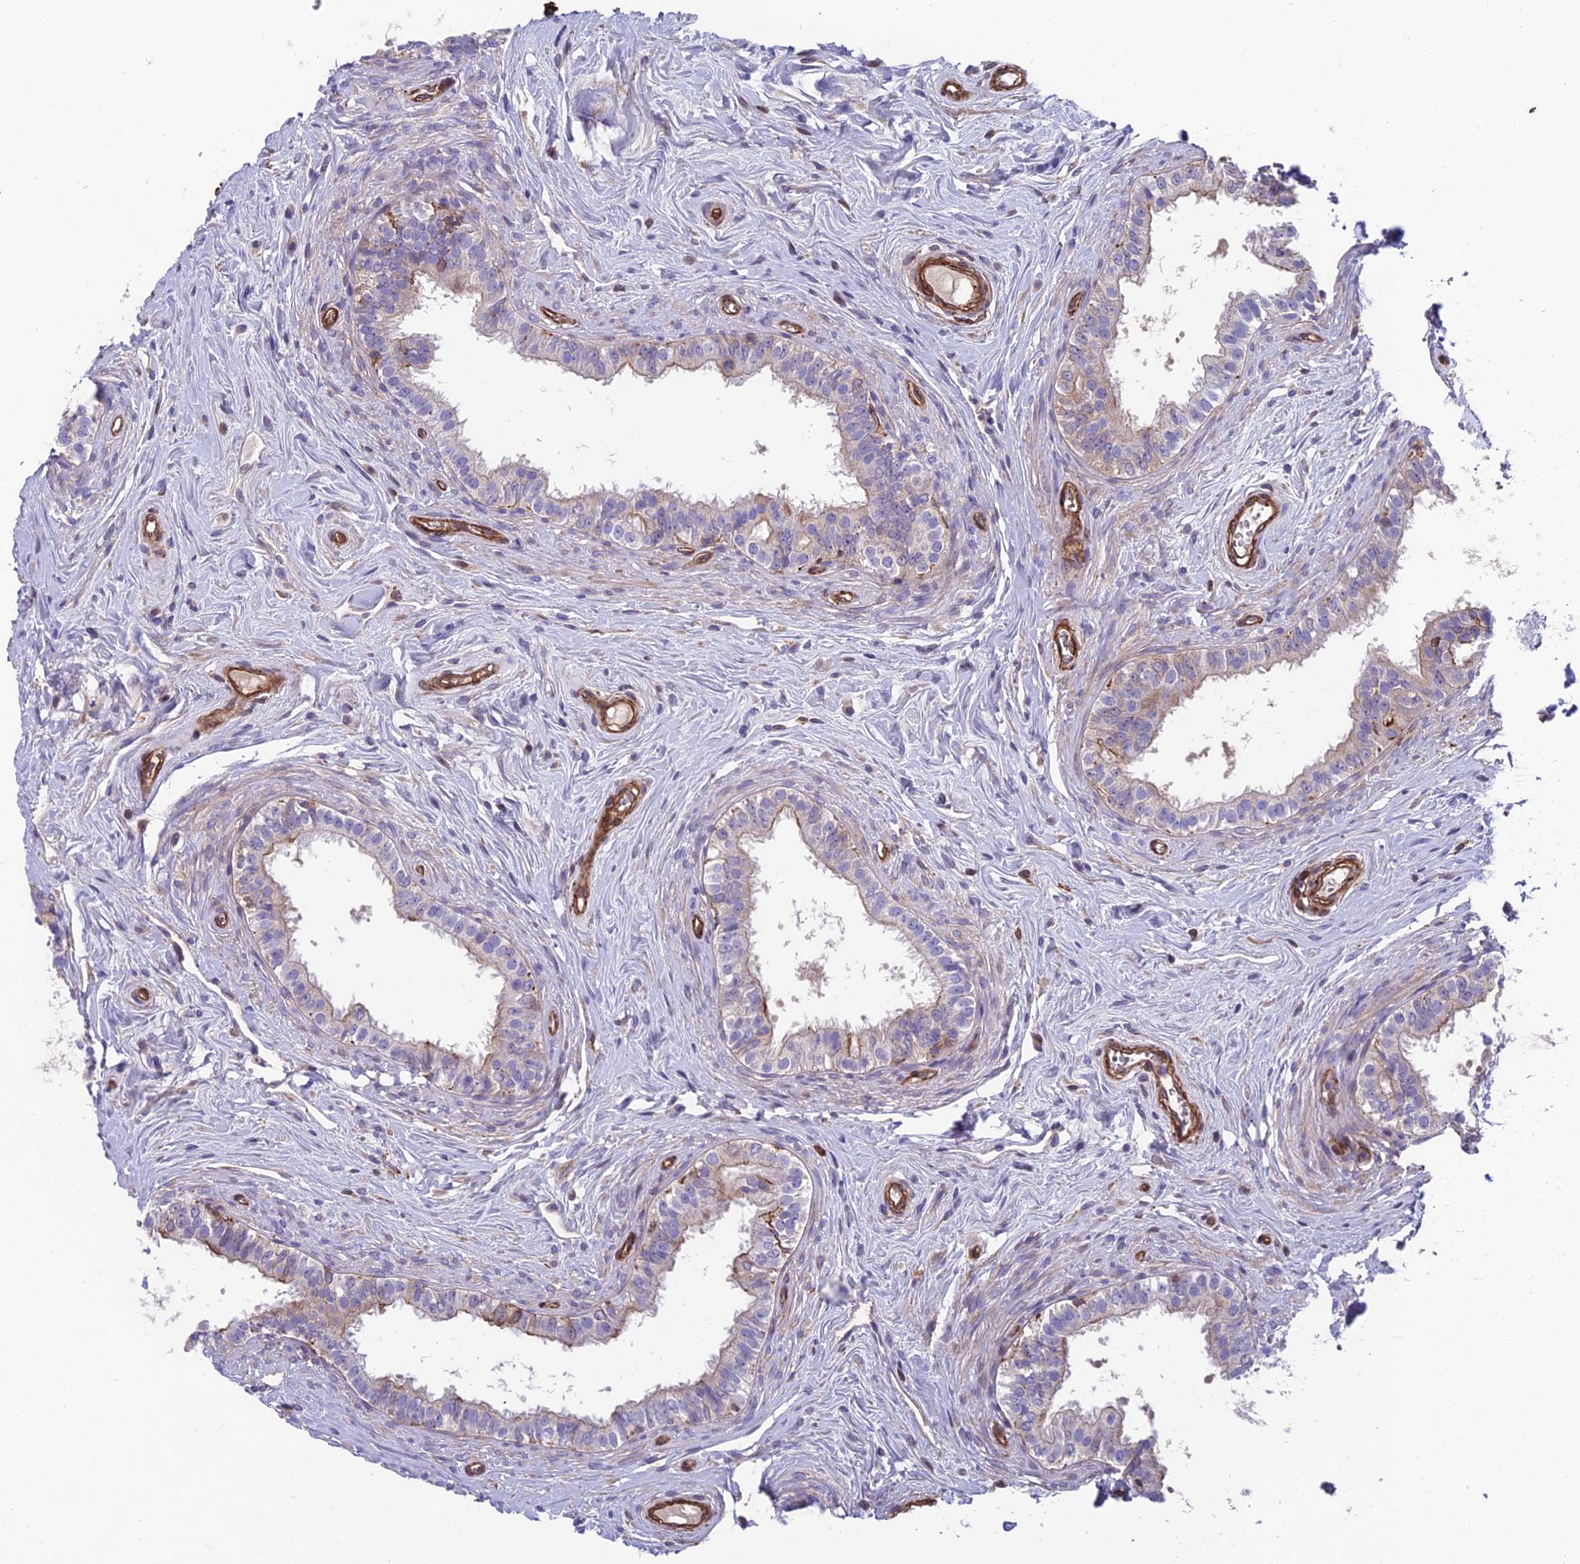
{"staining": {"intensity": "weak", "quantity": "<25%", "location": "cytoplasmic/membranous"}, "tissue": "epididymis", "cell_type": "Glandular cells", "image_type": "normal", "snomed": [{"axis": "morphology", "description": "Normal tissue, NOS"}, {"axis": "topography", "description": "Epididymis"}], "caption": "Immunohistochemistry image of unremarkable epididymis stained for a protein (brown), which reveals no staining in glandular cells.", "gene": "RTN4RL1", "patient": {"sex": "male", "age": 33}}